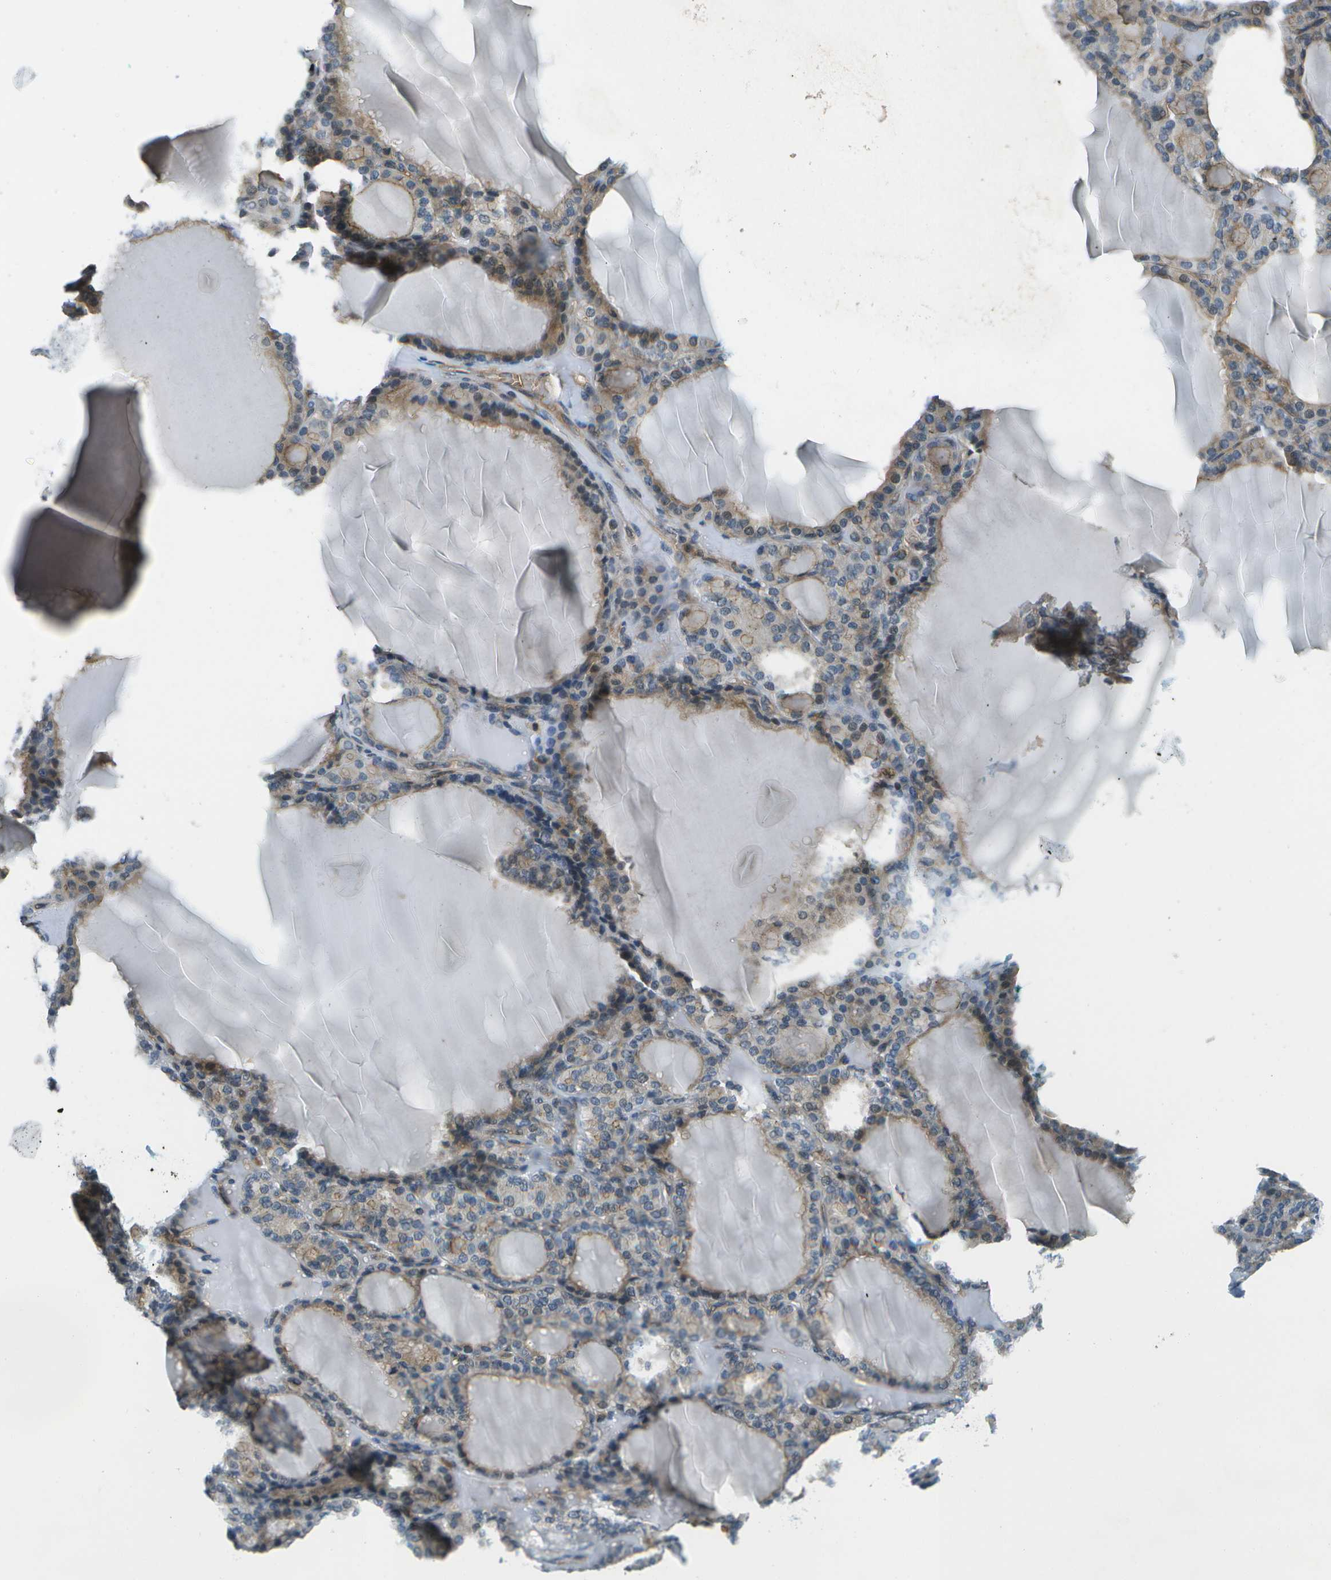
{"staining": {"intensity": "weak", "quantity": "25%-75%", "location": "cytoplasmic/membranous"}, "tissue": "thyroid gland", "cell_type": "Glandular cells", "image_type": "normal", "snomed": [{"axis": "morphology", "description": "Normal tissue, NOS"}, {"axis": "topography", "description": "Thyroid gland"}], "caption": "Benign thyroid gland was stained to show a protein in brown. There is low levels of weak cytoplasmic/membranous expression in about 25%-75% of glandular cells.", "gene": "CTIF", "patient": {"sex": "female", "age": 28}}